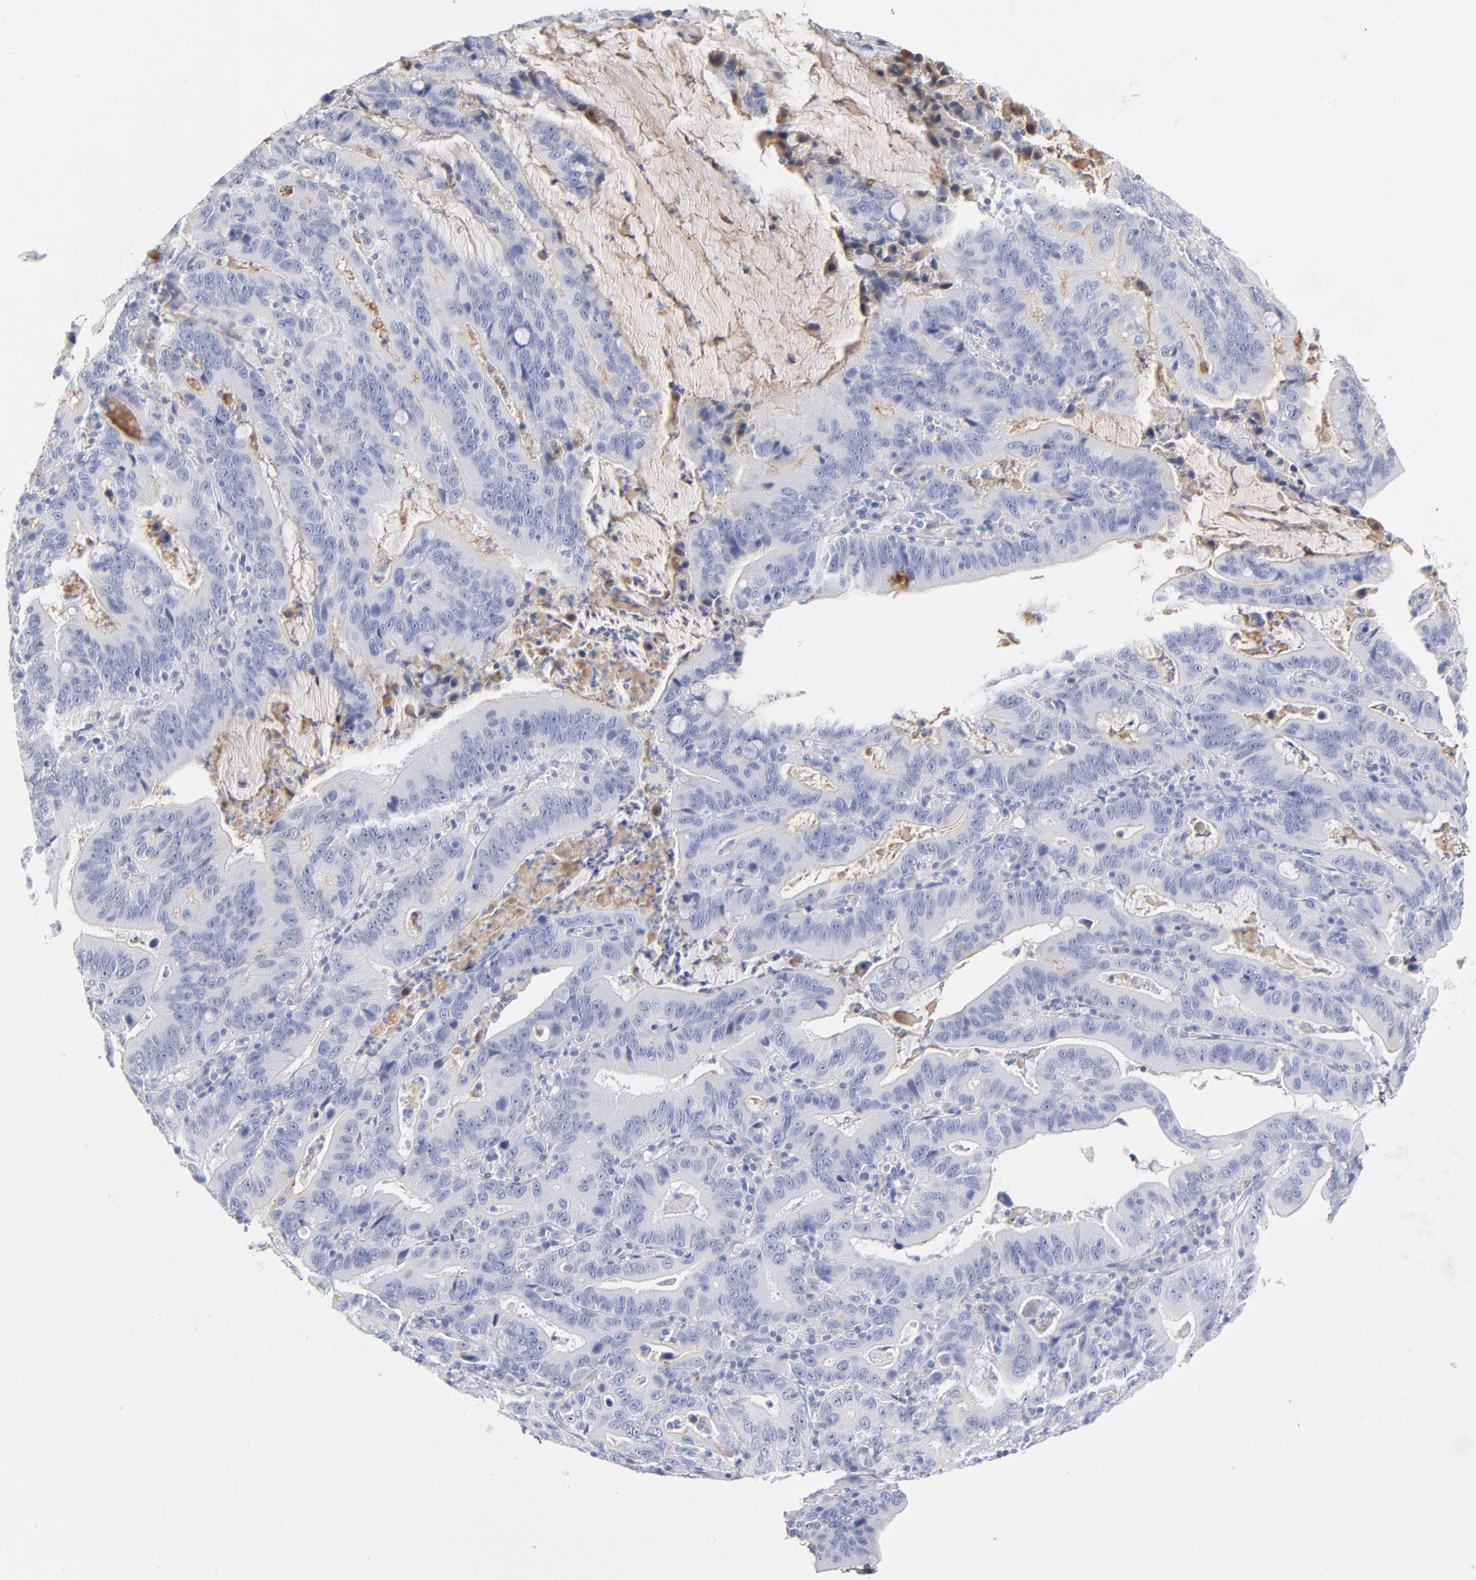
{"staining": {"intensity": "negative", "quantity": "none", "location": "none"}, "tissue": "stomach cancer", "cell_type": "Tumor cells", "image_type": "cancer", "snomed": [{"axis": "morphology", "description": "Adenocarcinoma, NOS"}, {"axis": "topography", "description": "Stomach, upper"}], "caption": "Photomicrograph shows no protein staining in tumor cells of stomach adenocarcinoma tissue.", "gene": "C3", "patient": {"sex": "male", "age": 63}}